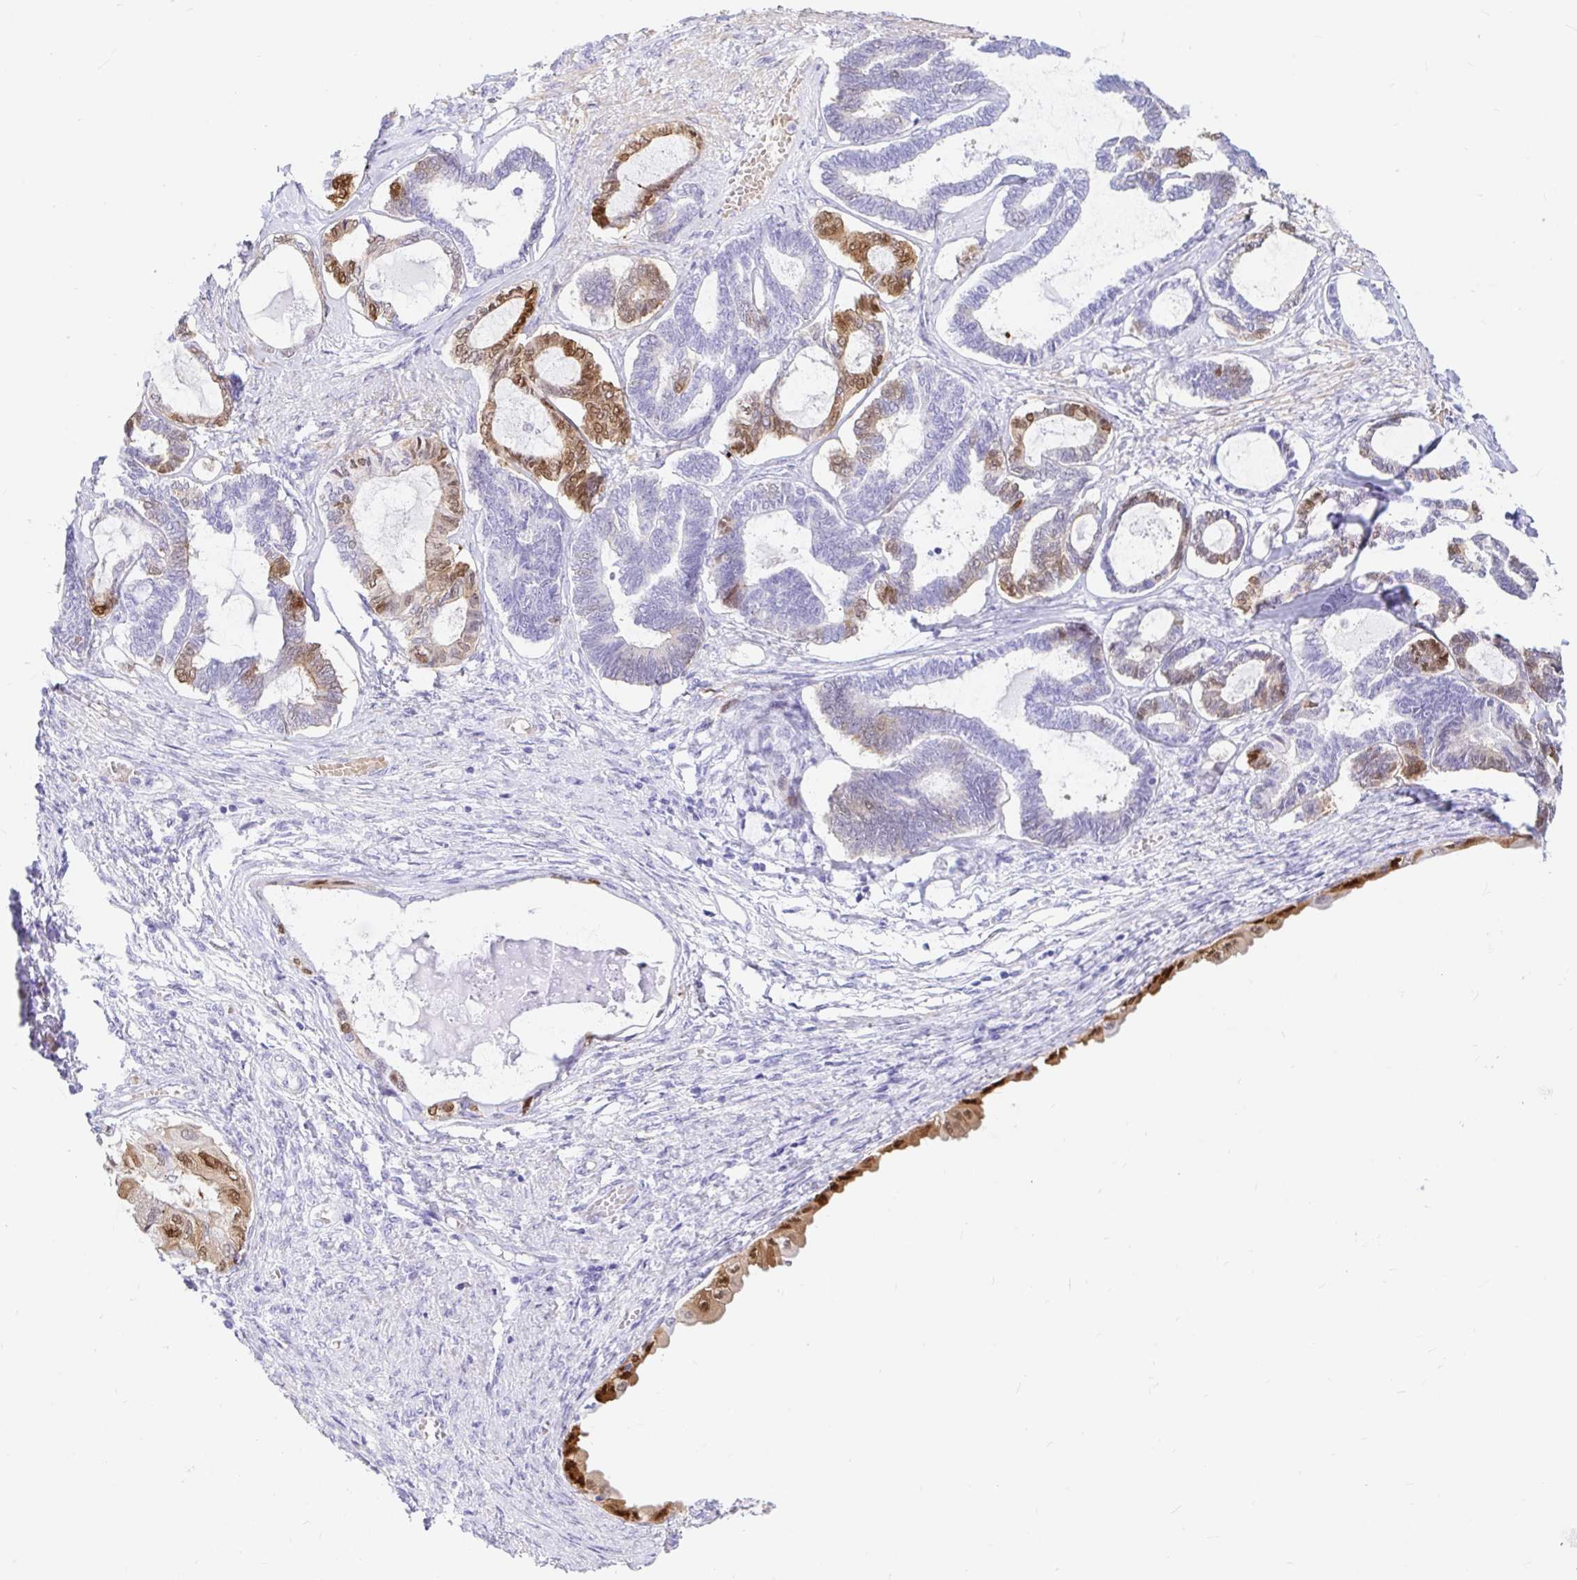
{"staining": {"intensity": "moderate", "quantity": "25%-75%", "location": "cytoplasmic/membranous,nuclear"}, "tissue": "ovarian cancer", "cell_type": "Tumor cells", "image_type": "cancer", "snomed": [{"axis": "morphology", "description": "Carcinoma, endometroid"}, {"axis": "topography", "description": "Ovary"}], "caption": "Immunohistochemistry micrograph of neoplastic tissue: ovarian endometroid carcinoma stained using IHC displays medium levels of moderate protein expression localized specifically in the cytoplasmic/membranous and nuclear of tumor cells, appearing as a cytoplasmic/membranous and nuclear brown color.", "gene": "PPP1R1B", "patient": {"sex": "female", "age": 70}}